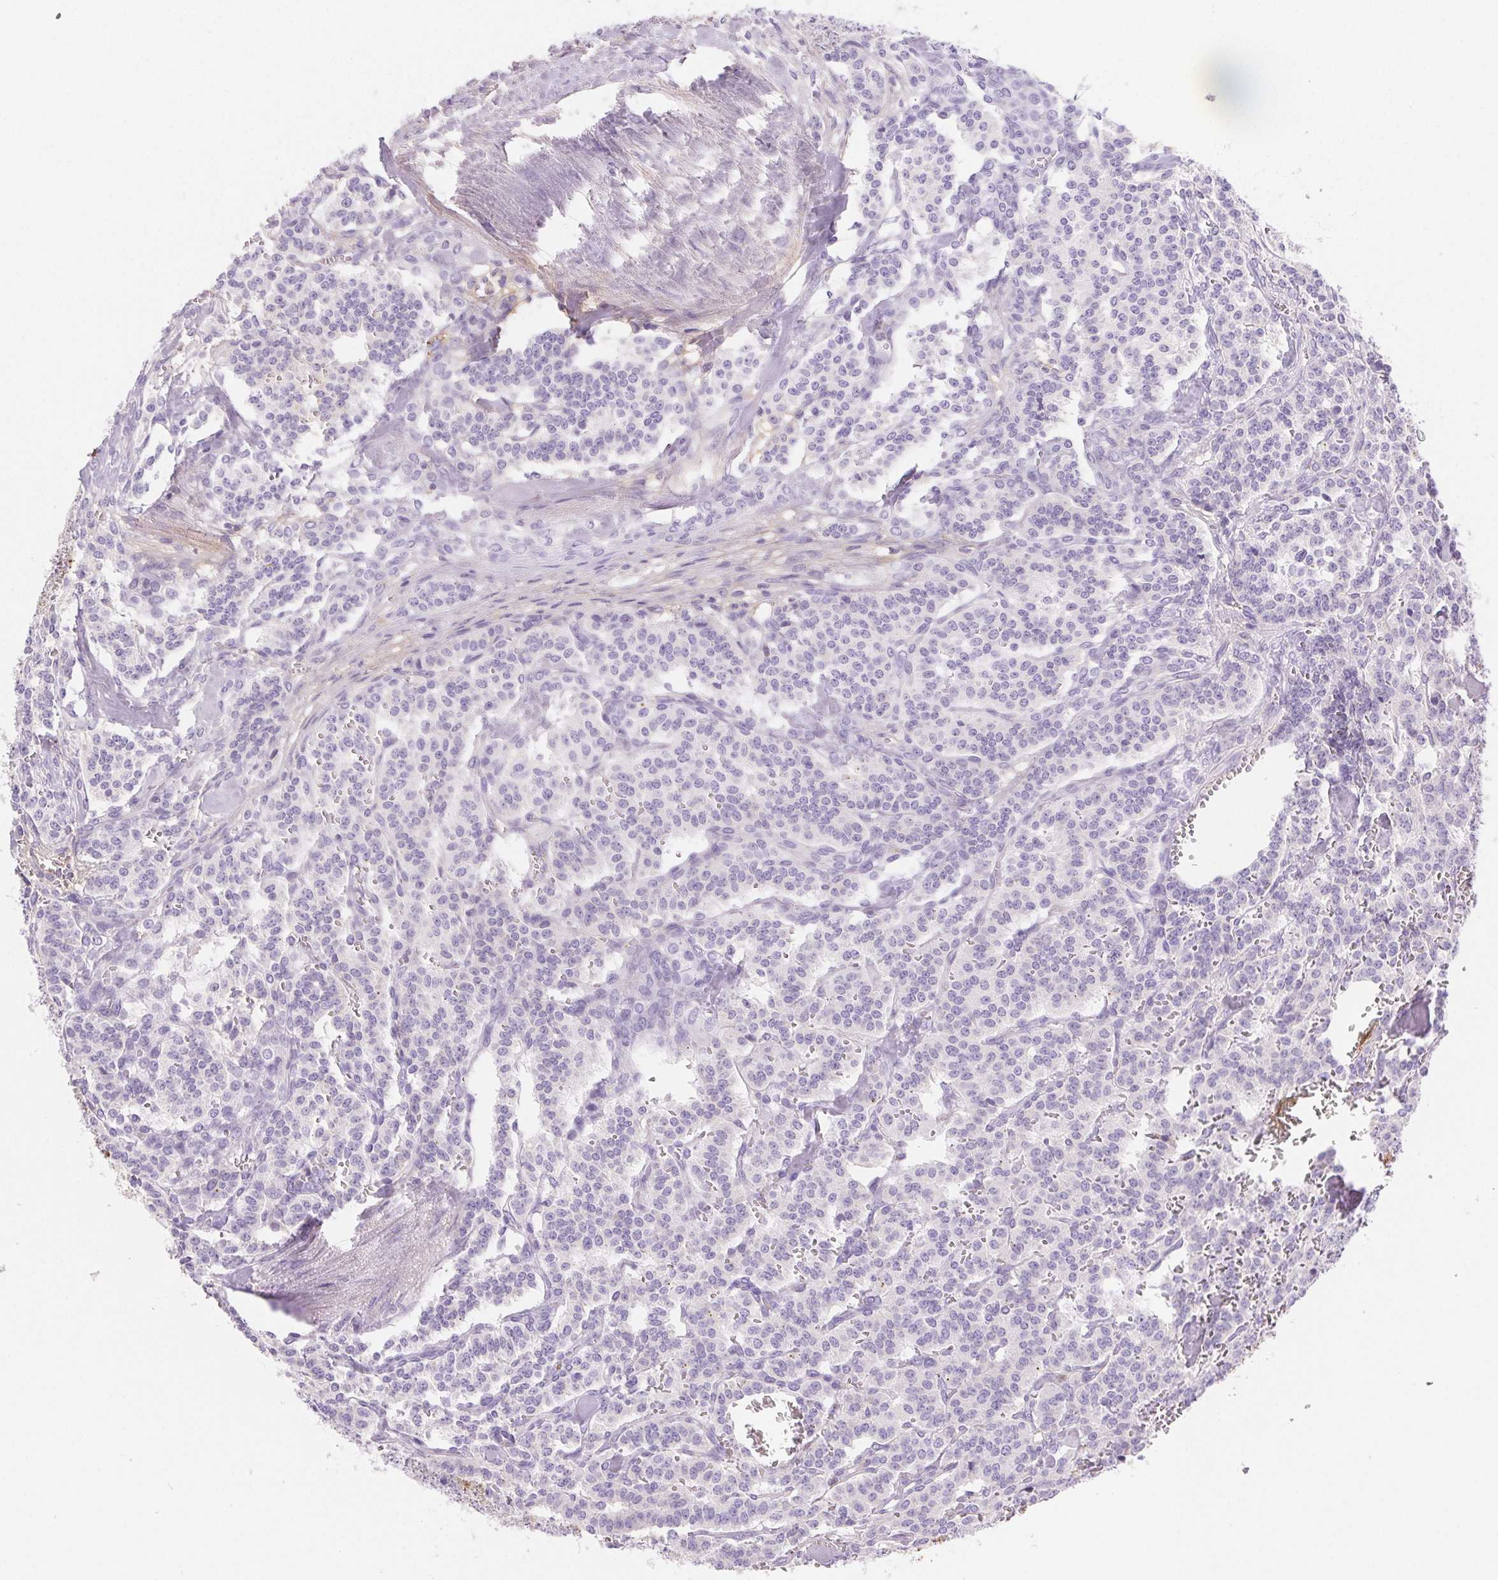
{"staining": {"intensity": "negative", "quantity": "none", "location": "none"}, "tissue": "carcinoid", "cell_type": "Tumor cells", "image_type": "cancer", "snomed": [{"axis": "morphology", "description": "Normal tissue, NOS"}, {"axis": "morphology", "description": "Carcinoid, malignant, NOS"}, {"axis": "topography", "description": "Lung"}], "caption": "There is no significant positivity in tumor cells of carcinoid (malignant).", "gene": "FGA", "patient": {"sex": "female", "age": 46}}